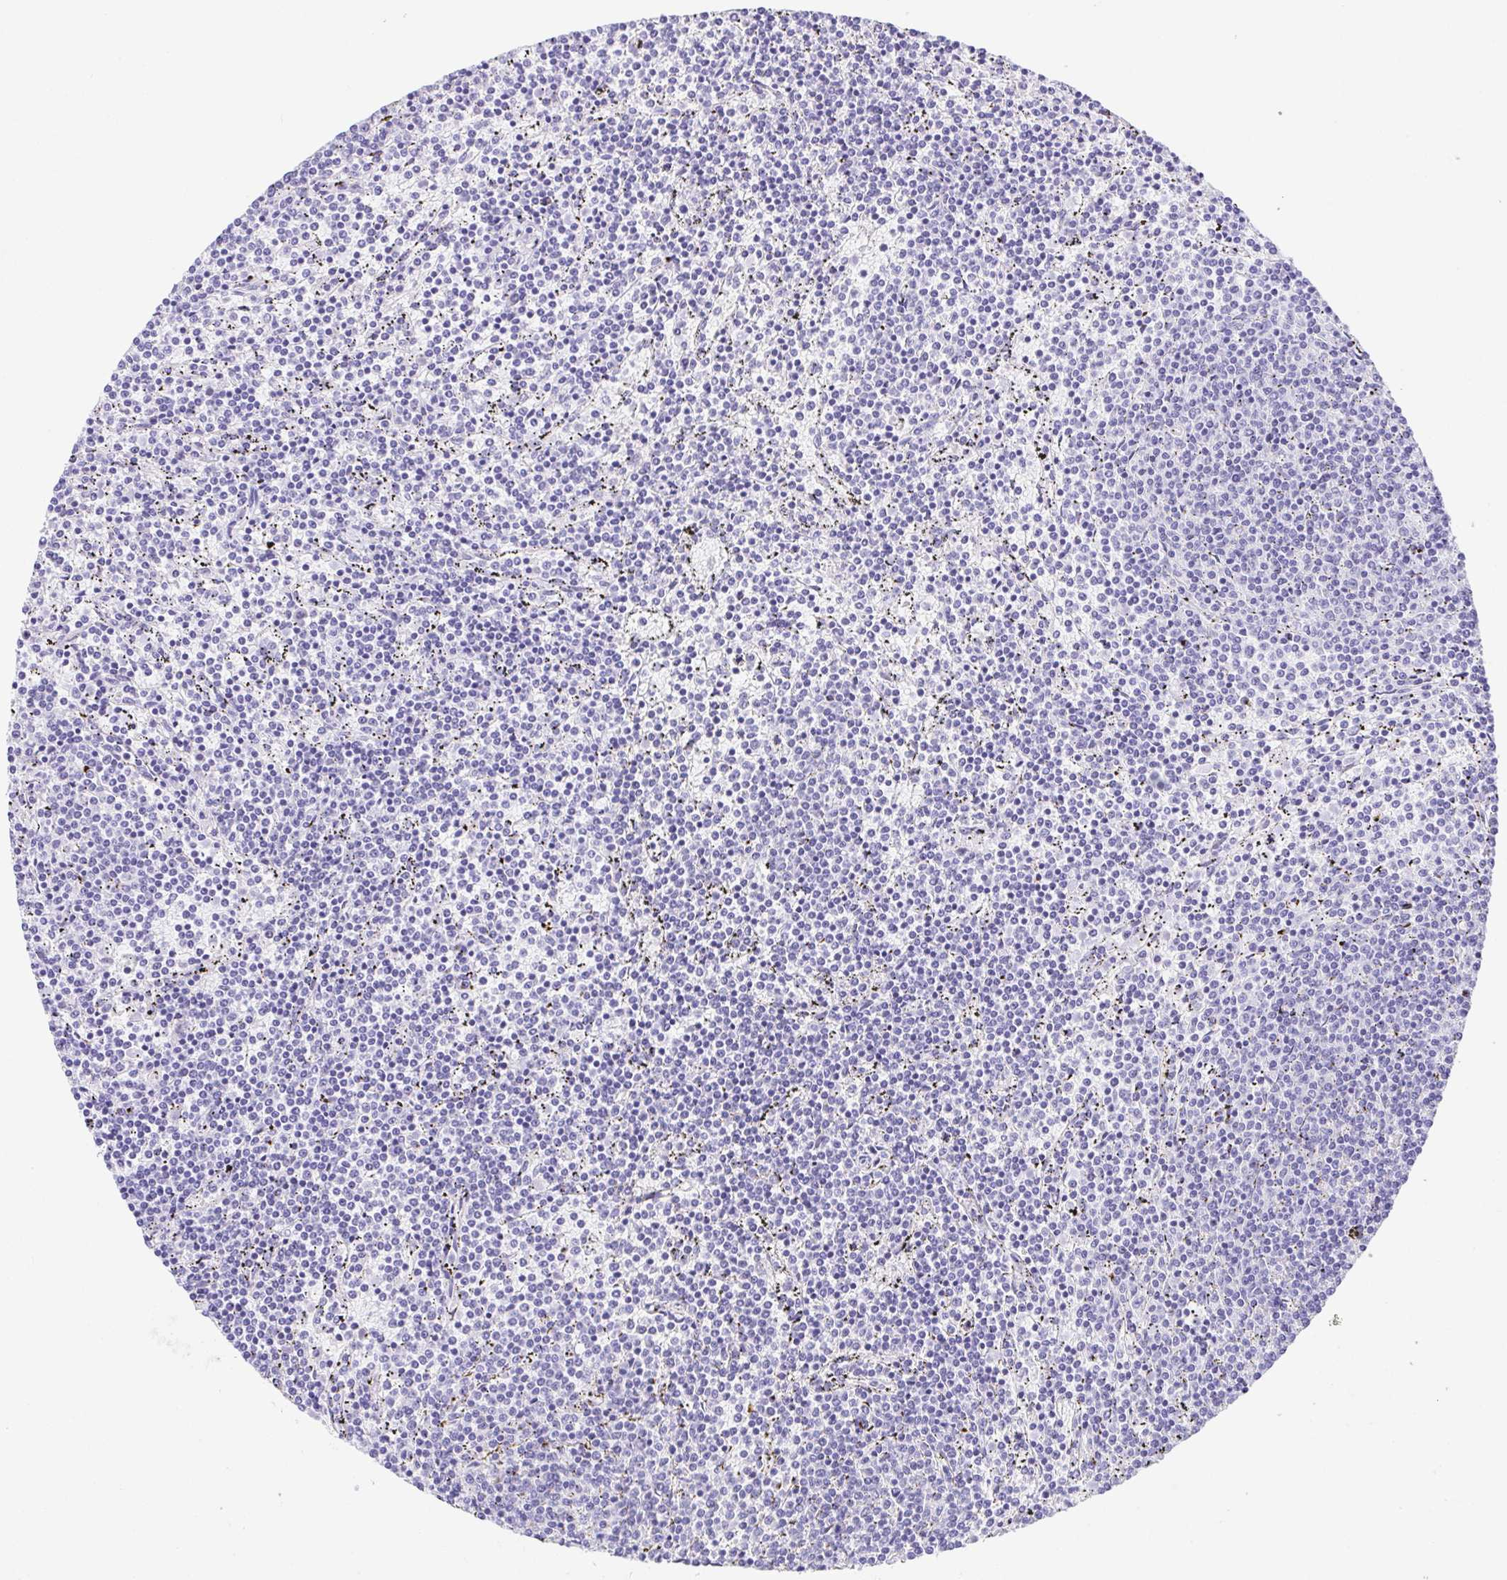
{"staining": {"intensity": "negative", "quantity": "none", "location": "none"}, "tissue": "lymphoma", "cell_type": "Tumor cells", "image_type": "cancer", "snomed": [{"axis": "morphology", "description": "Malignant lymphoma, non-Hodgkin's type, Low grade"}, {"axis": "topography", "description": "Spleen"}], "caption": "Tumor cells show no significant protein expression in low-grade malignant lymphoma, non-Hodgkin's type.", "gene": "LUZP4", "patient": {"sex": "female", "age": 50}}